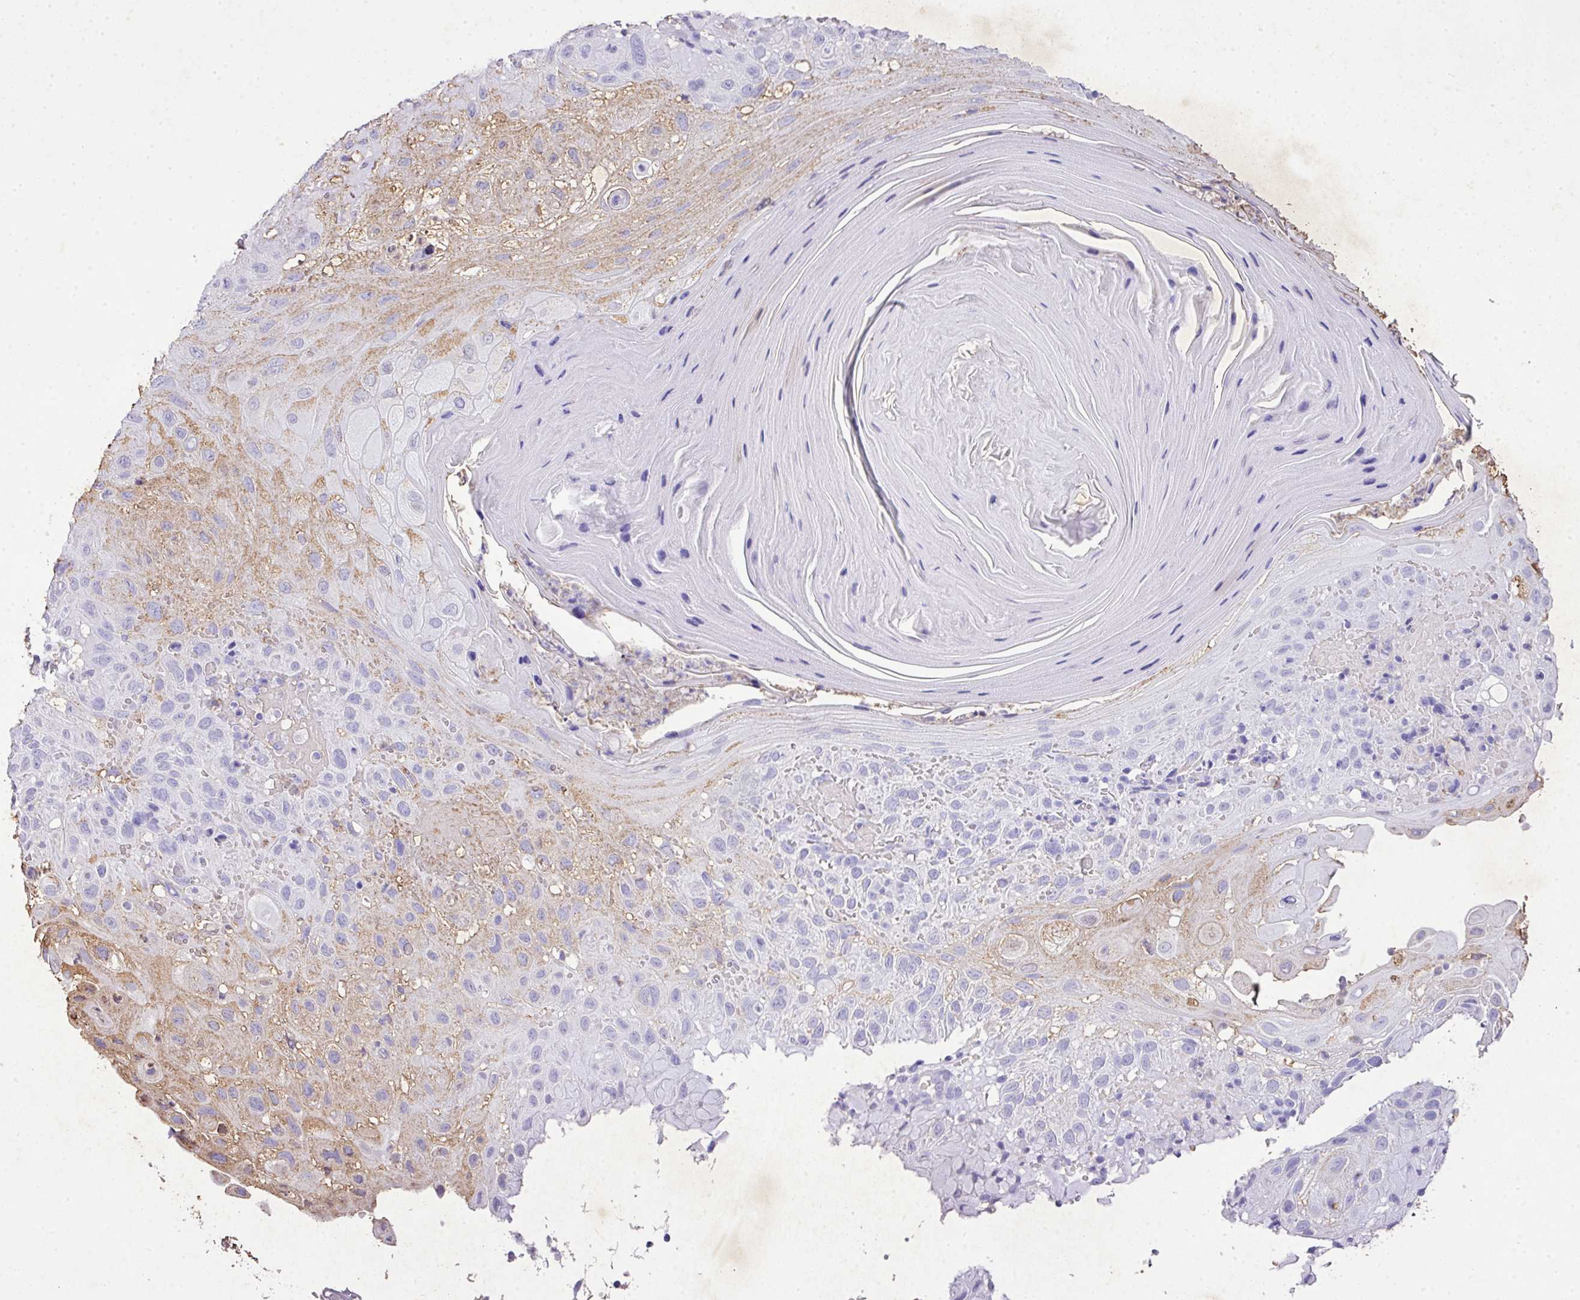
{"staining": {"intensity": "weak", "quantity": "25%-75%", "location": "cytoplasmic/membranous"}, "tissue": "skin cancer", "cell_type": "Tumor cells", "image_type": "cancer", "snomed": [{"axis": "morphology", "description": "Normal tissue, NOS"}, {"axis": "morphology", "description": "Squamous cell carcinoma, NOS"}, {"axis": "topography", "description": "Skin"}], "caption": "Immunohistochemical staining of skin cancer (squamous cell carcinoma) demonstrates low levels of weak cytoplasmic/membranous protein positivity in about 25%-75% of tumor cells.", "gene": "KCNJ11", "patient": {"sex": "female", "age": 96}}